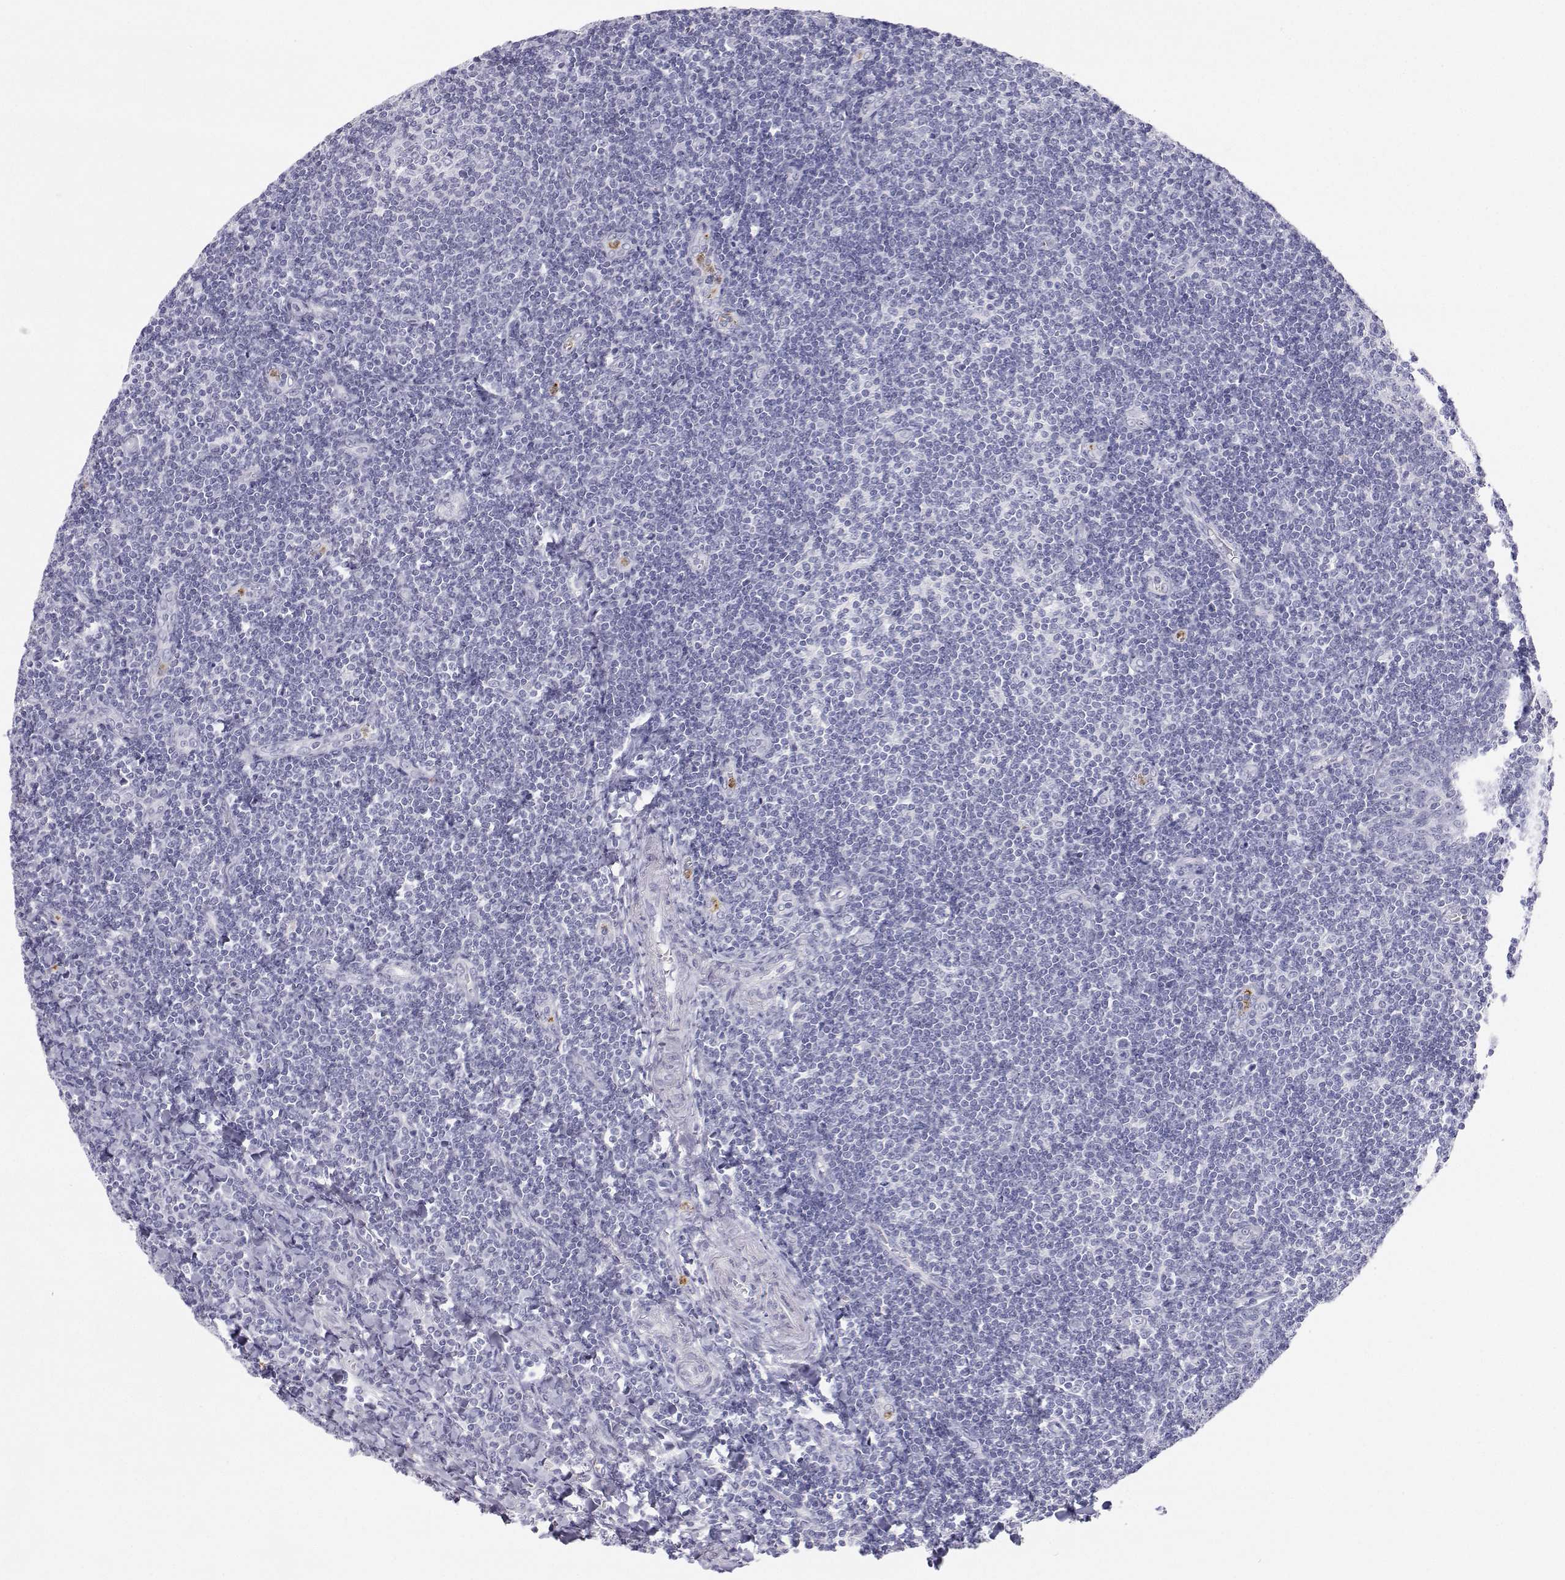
{"staining": {"intensity": "negative", "quantity": "none", "location": "none"}, "tissue": "tonsil", "cell_type": "Germinal center cells", "image_type": "normal", "snomed": [{"axis": "morphology", "description": "Normal tissue, NOS"}, {"axis": "morphology", "description": "Inflammation, NOS"}, {"axis": "topography", "description": "Tonsil"}], "caption": "Micrograph shows no significant protein positivity in germinal center cells of normal tonsil.", "gene": "SFTPB", "patient": {"sex": "female", "age": 31}}